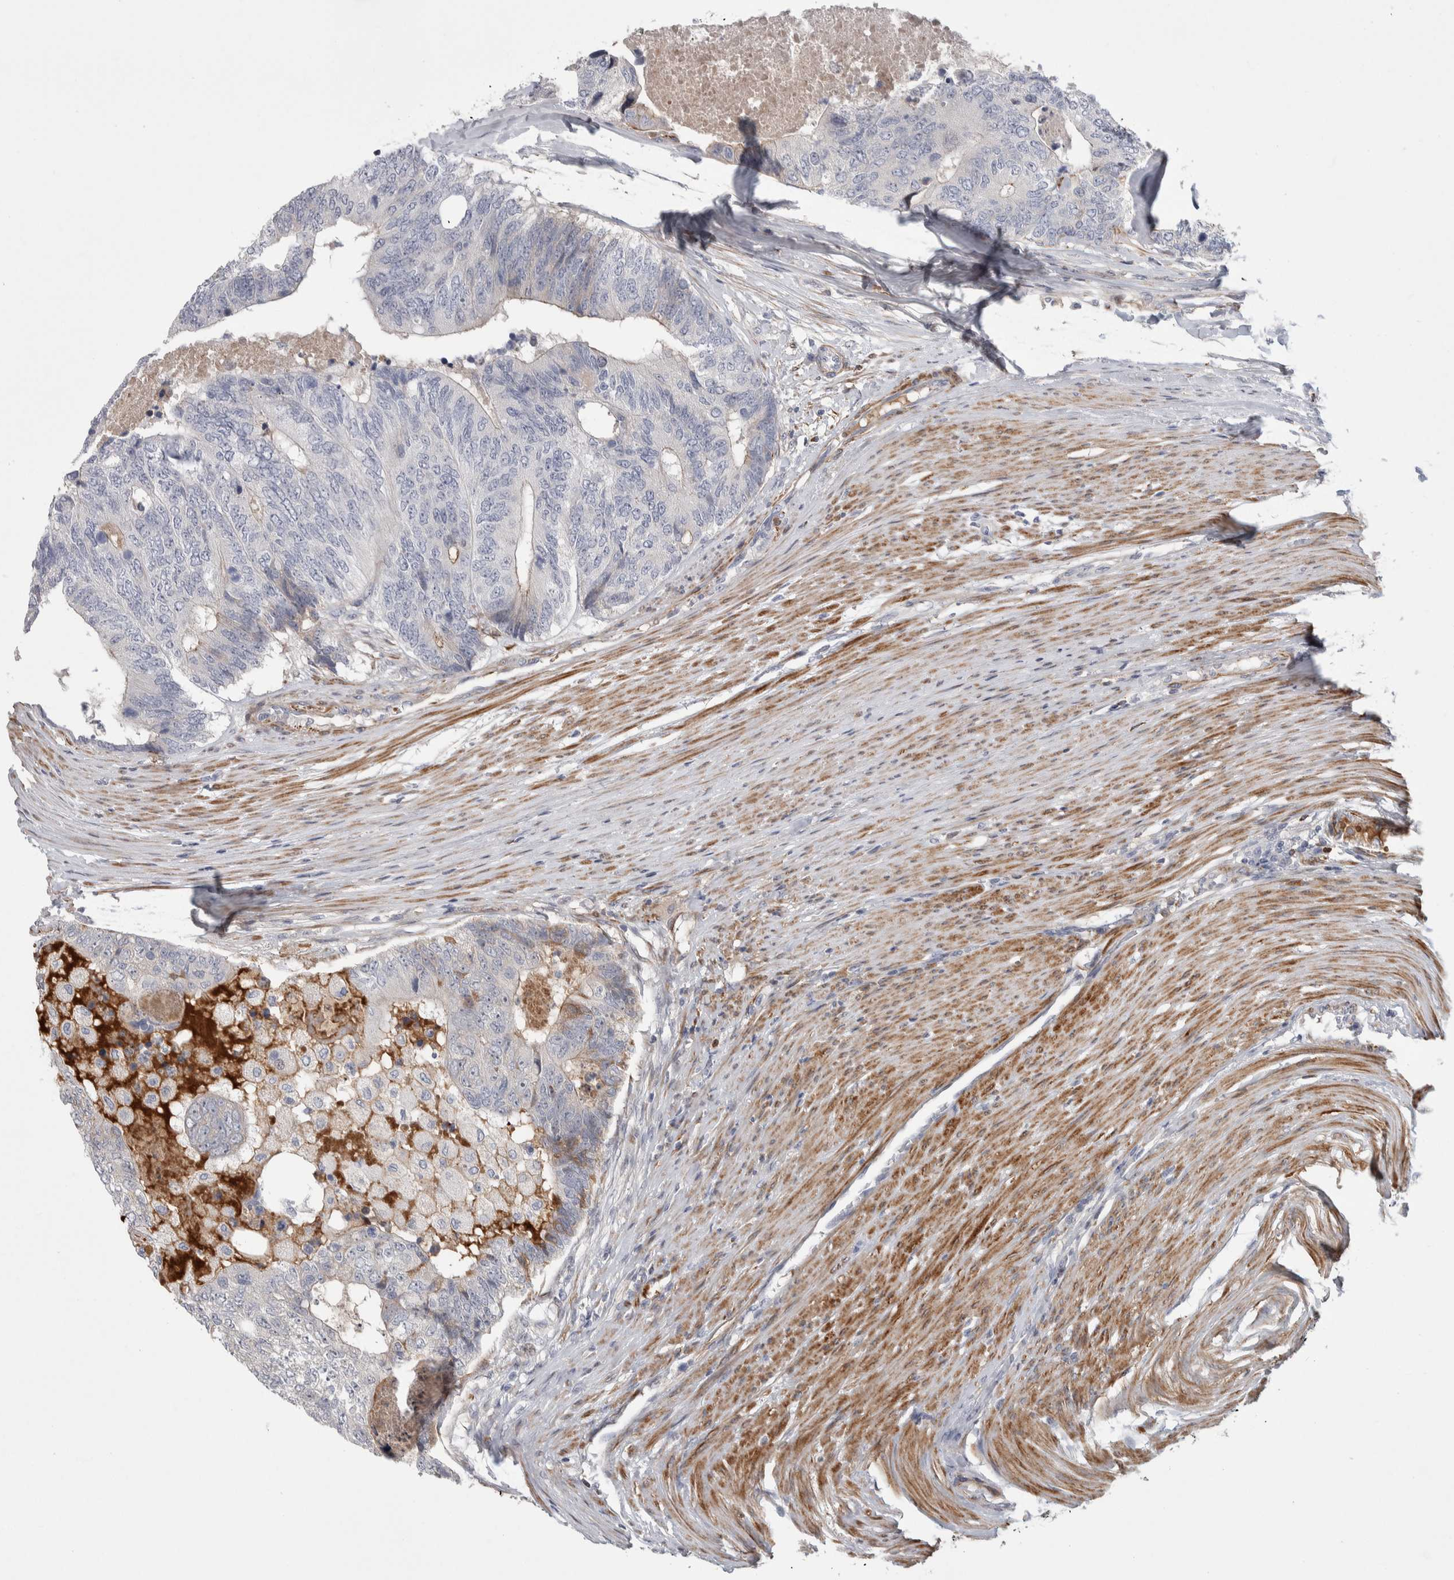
{"staining": {"intensity": "moderate", "quantity": "<25%", "location": "cytoplasmic/membranous"}, "tissue": "colorectal cancer", "cell_type": "Tumor cells", "image_type": "cancer", "snomed": [{"axis": "morphology", "description": "Adenocarcinoma, NOS"}, {"axis": "topography", "description": "Colon"}], "caption": "Colorectal cancer stained for a protein (brown) displays moderate cytoplasmic/membranous positive positivity in about <25% of tumor cells.", "gene": "PSMG3", "patient": {"sex": "female", "age": 67}}